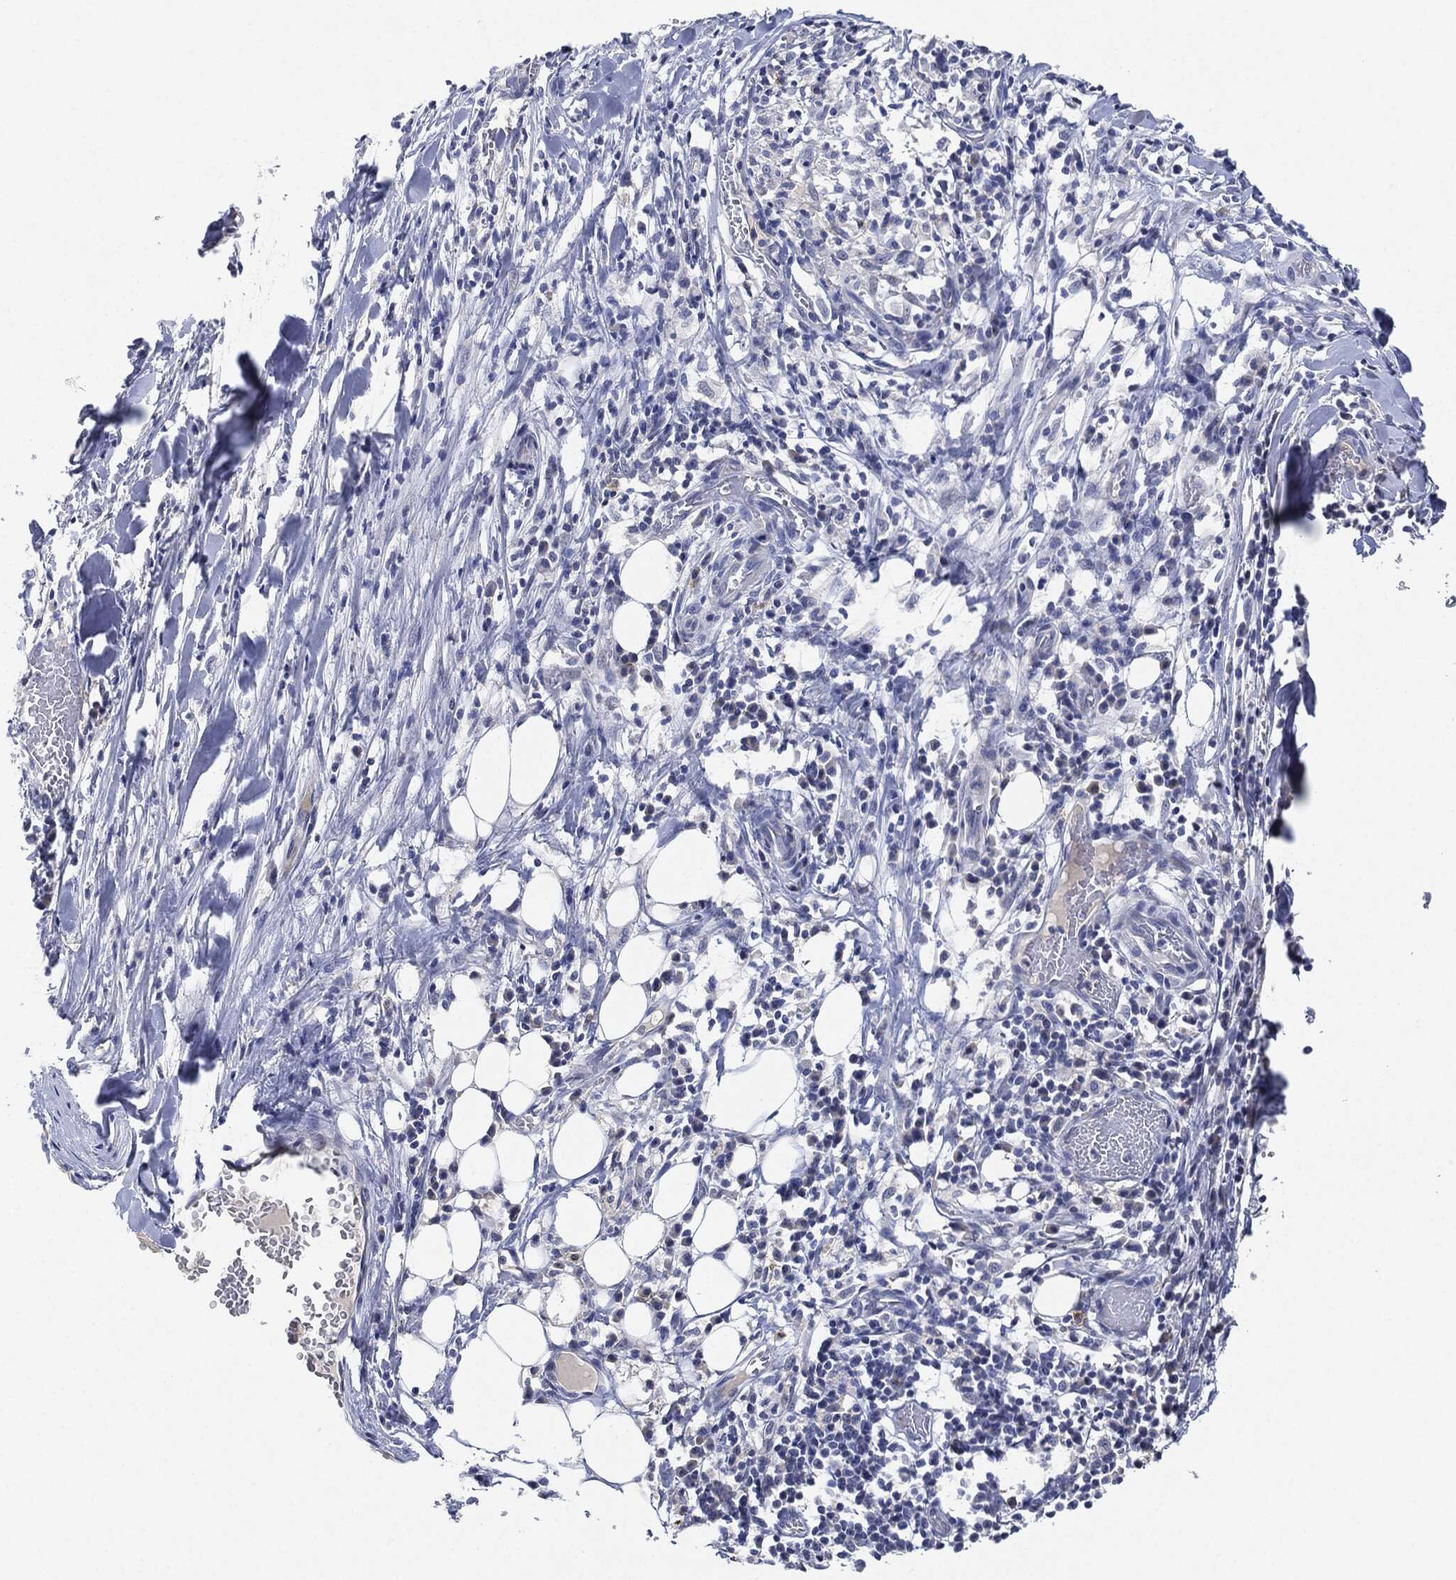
{"staining": {"intensity": "negative", "quantity": "none", "location": "none"}, "tissue": "melanoma", "cell_type": "Tumor cells", "image_type": "cancer", "snomed": [{"axis": "morphology", "description": "Malignant melanoma, Metastatic site"}, {"axis": "topography", "description": "Lymph node"}], "caption": "Human melanoma stained for a protein using IHC demonstrates no positivity in tumor cells.", "gene": "NTRK1", "patient": {"sex": "male", "age": 50}}